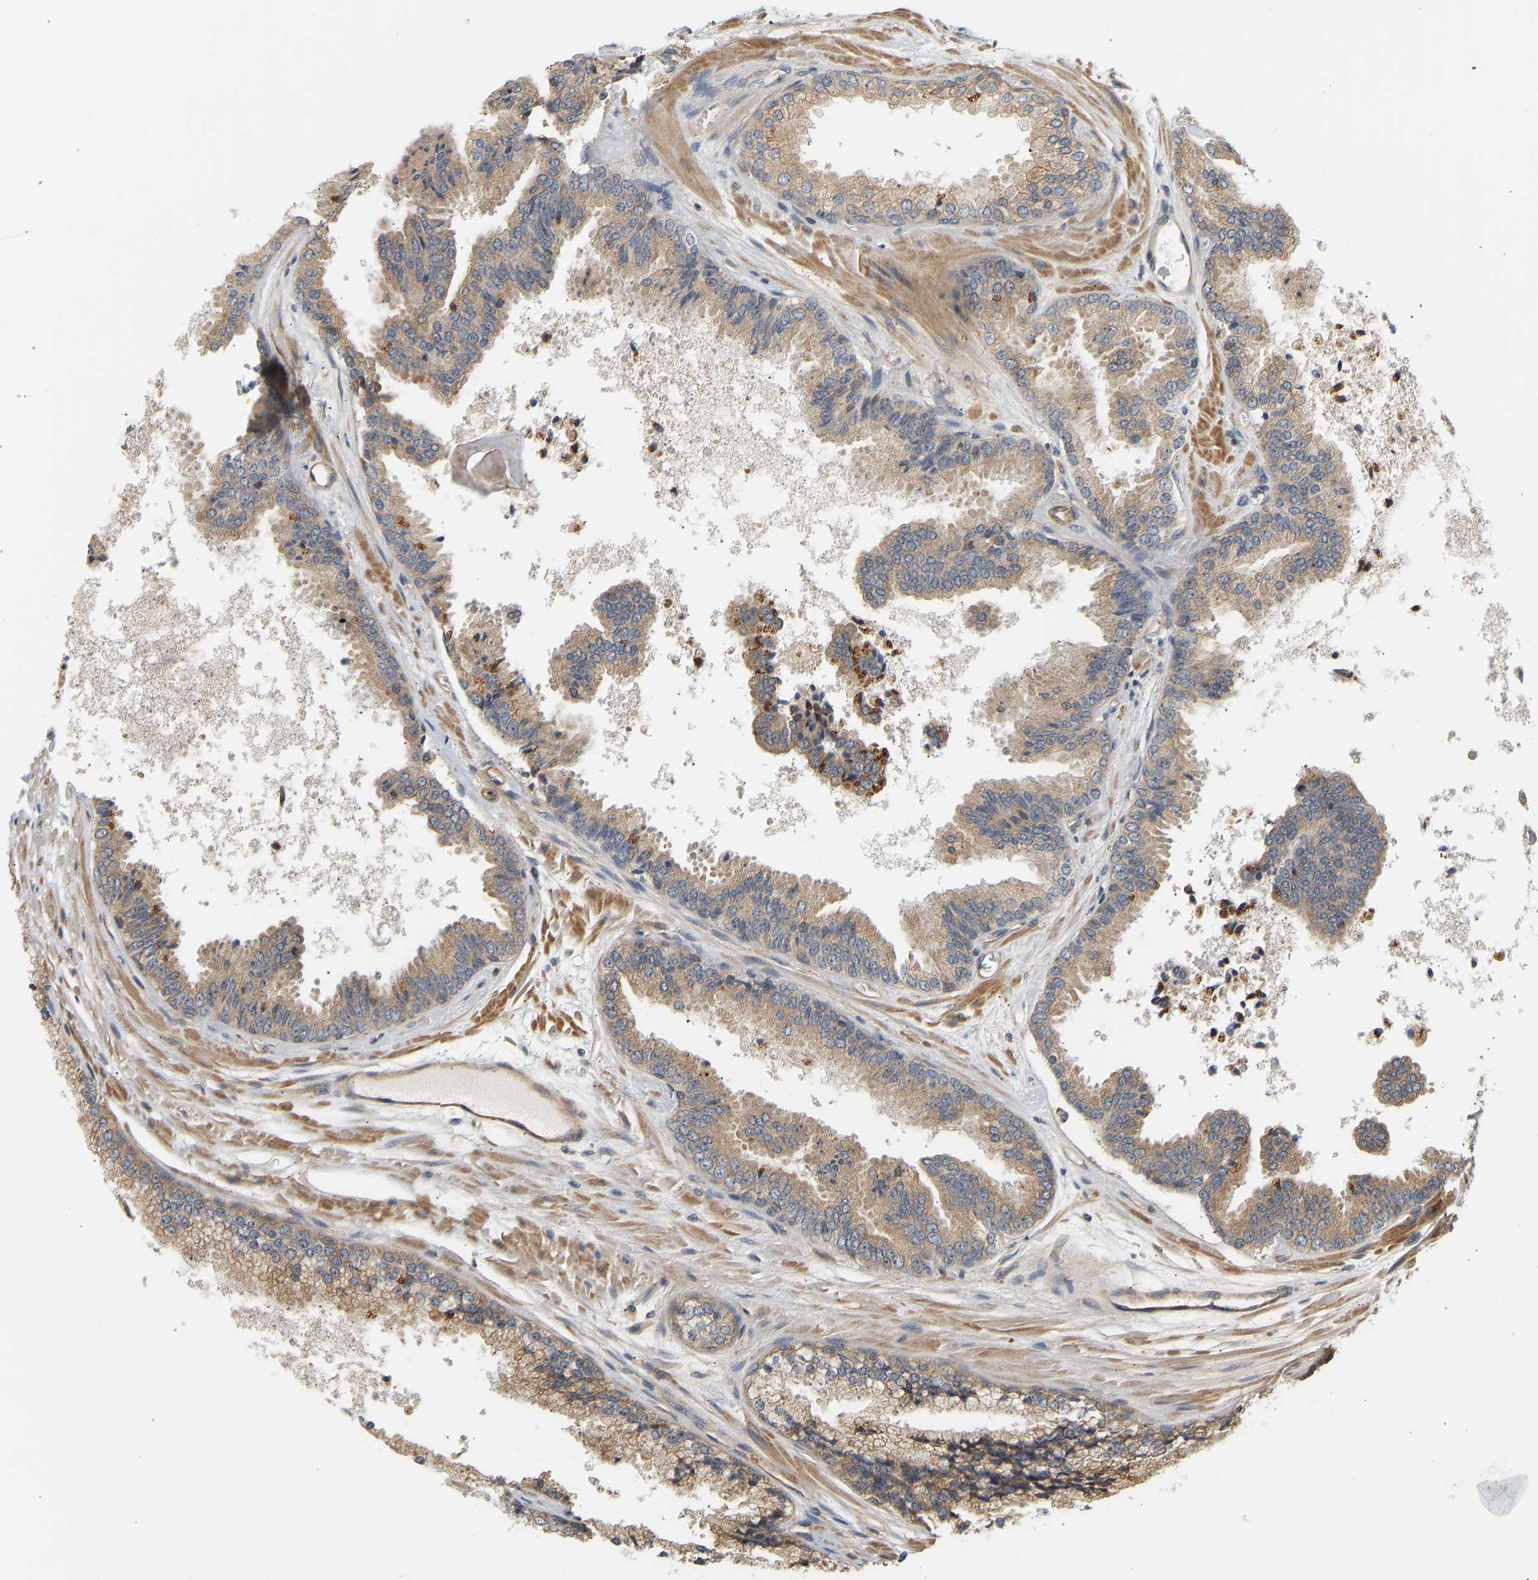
{"staining": {"intensity": "moderate", "quantity": ">75%", "location": "cytoplasmic/membranous"}, "tissue": "prostate cancer", "cell_type": "Tumor cells", "image_type": "cancer", "snomed": [{"axis": "morphology", "description": "Adenocarcinoma, High grade"}, {"axis": "topography", "description": "Prostate"}], "caption": "A photomicrograph of human prostate cancer stained for a protein shows moderate cytoplasmic/membranous brown staining in tumor cells.", "gene": "CEP57", "patient": {"sex": "male", "age": 65}}